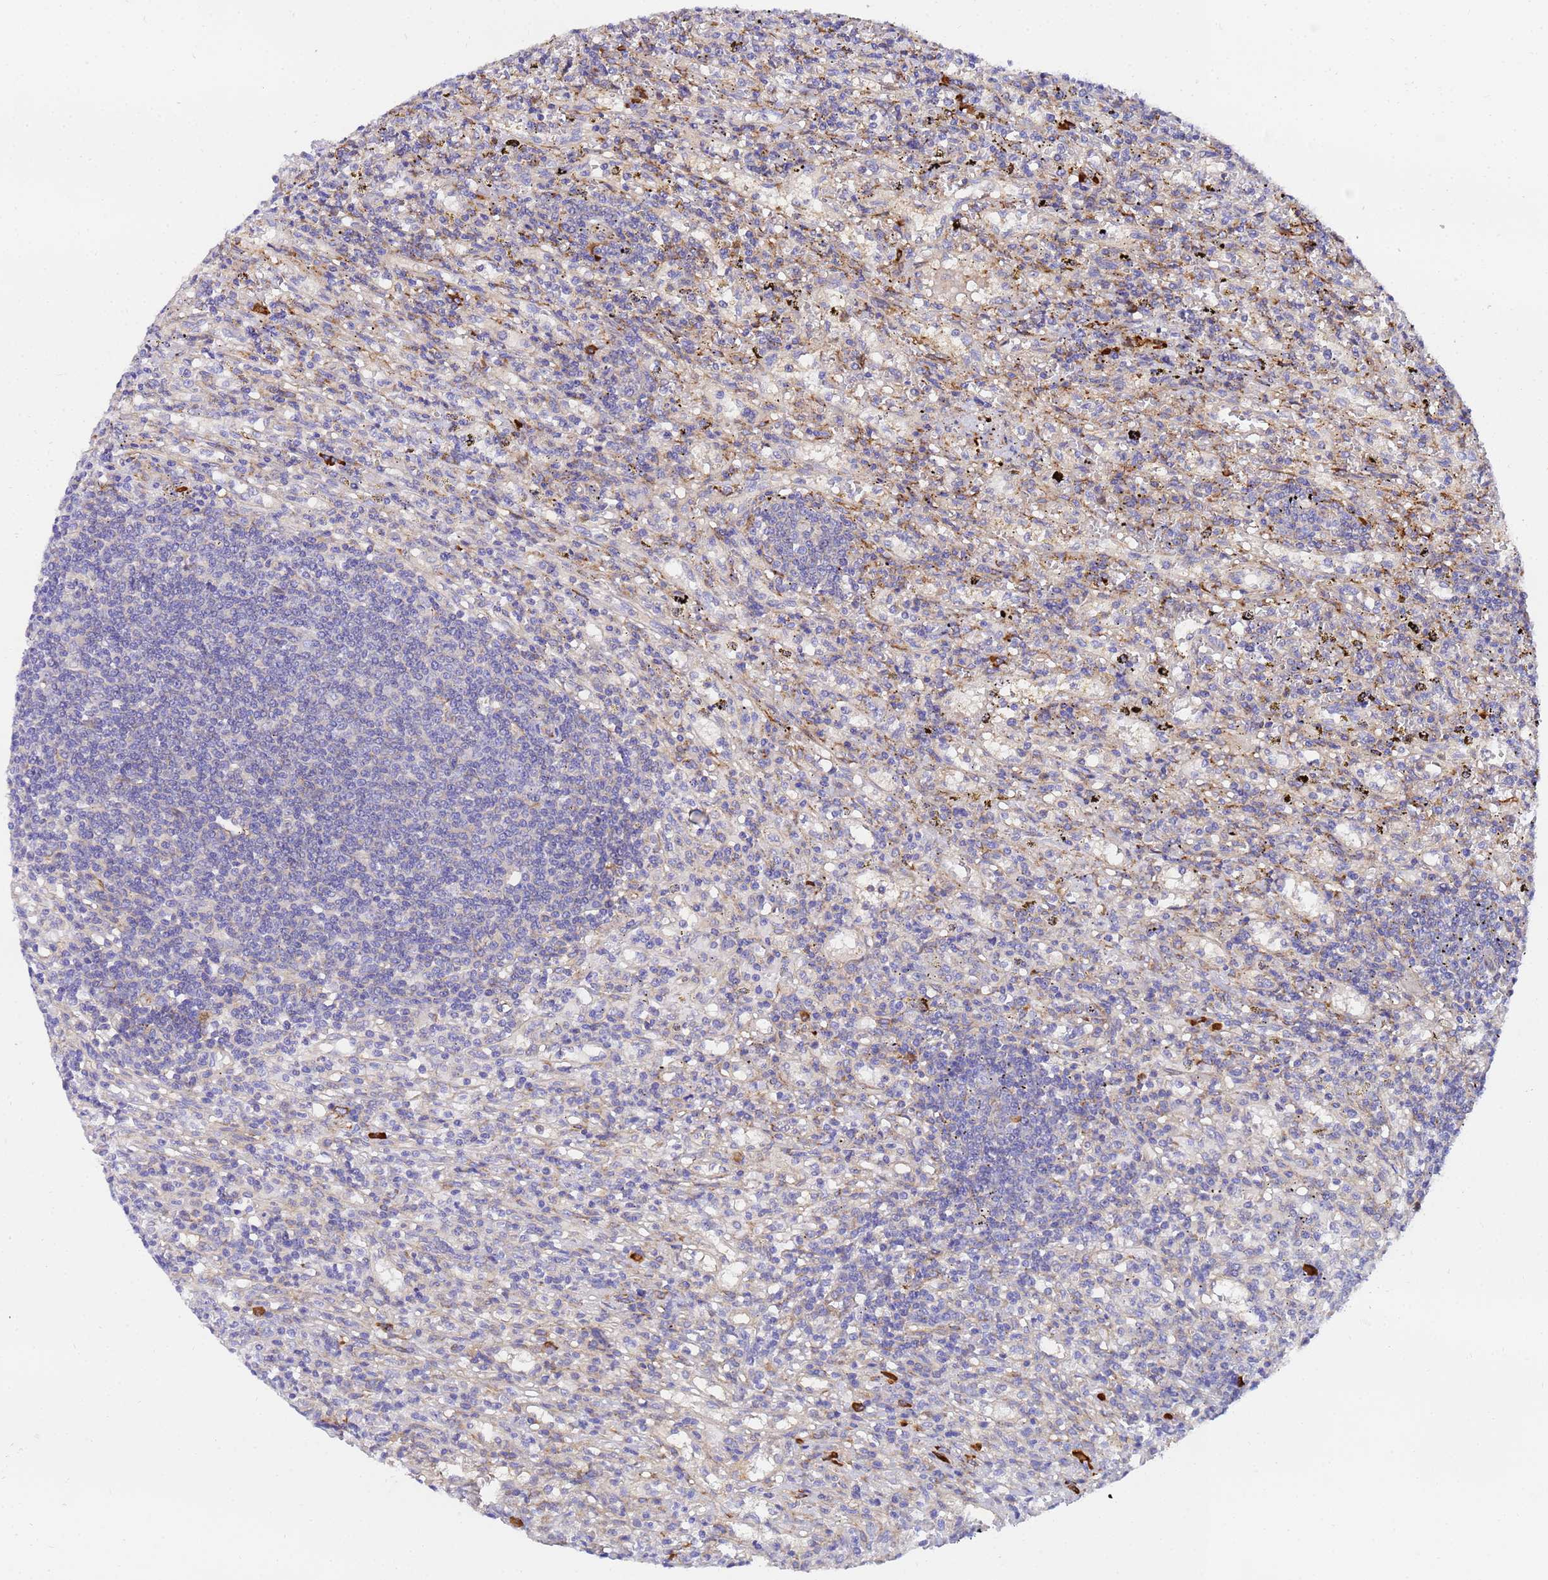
{"staining": {"intensity": "negative", "quantity": "none", "location": "none"}, "tissue": "lymphoma", "cell_type": "Tumor cells", "image_type": "cancer", "snomed": [{"axis": "morphology", "description": "Malignant lymphoma, non-Hodgkin's type, Low grade"}, {"axis": "topography", "description": "Spleen"}], "caption": "This is a image of immunohistochemistry (IHC) staining of lymphoma, which shows no positivity in tumor cells.", "gene": "POM121", "patient": {"sex": "male", "age": 76}}